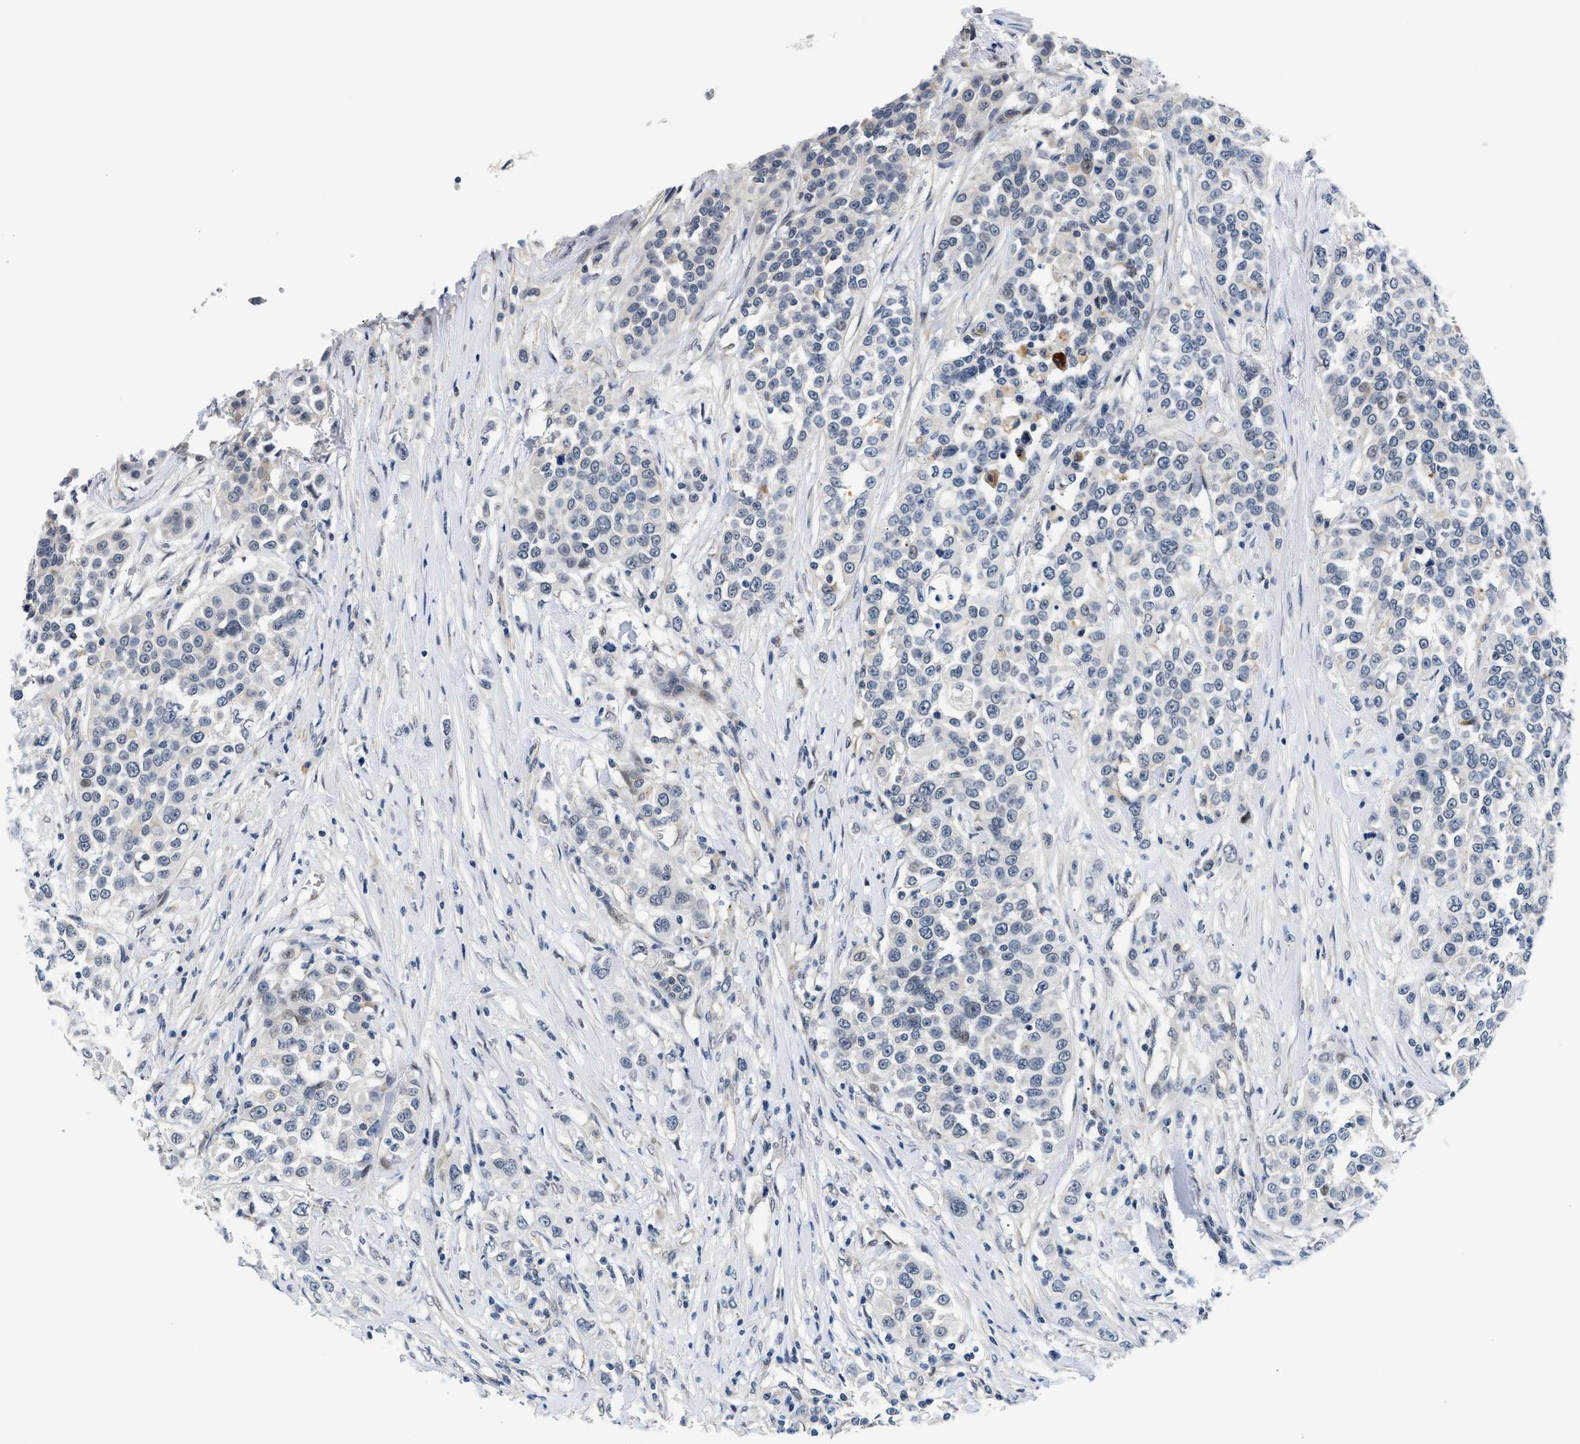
{"staining": {"intensity": "negative", "quantity": "none", "location": "none"}, "tissue": "urothelial cancer", "cell_type": "Tumor cells", "image_type": "cancer", "snomed": [{"axis": "morphology", "description": "Urothelial carcinoma, High grade"}, {"axis": "topography", "description": "Urinary bladder"}], "caption": "DAB immunohistochemical staining of urothelial carcinoma (high-grade) shows no significant positivity in tumor cells. Brightfield microscopy of immunohistochemistry (IHC) stained with DAB (brown) and hematoxylin (blue), captured at high magnification.", "gene": "PPM1H", "patient": {"sex": "female", "age": 80}}